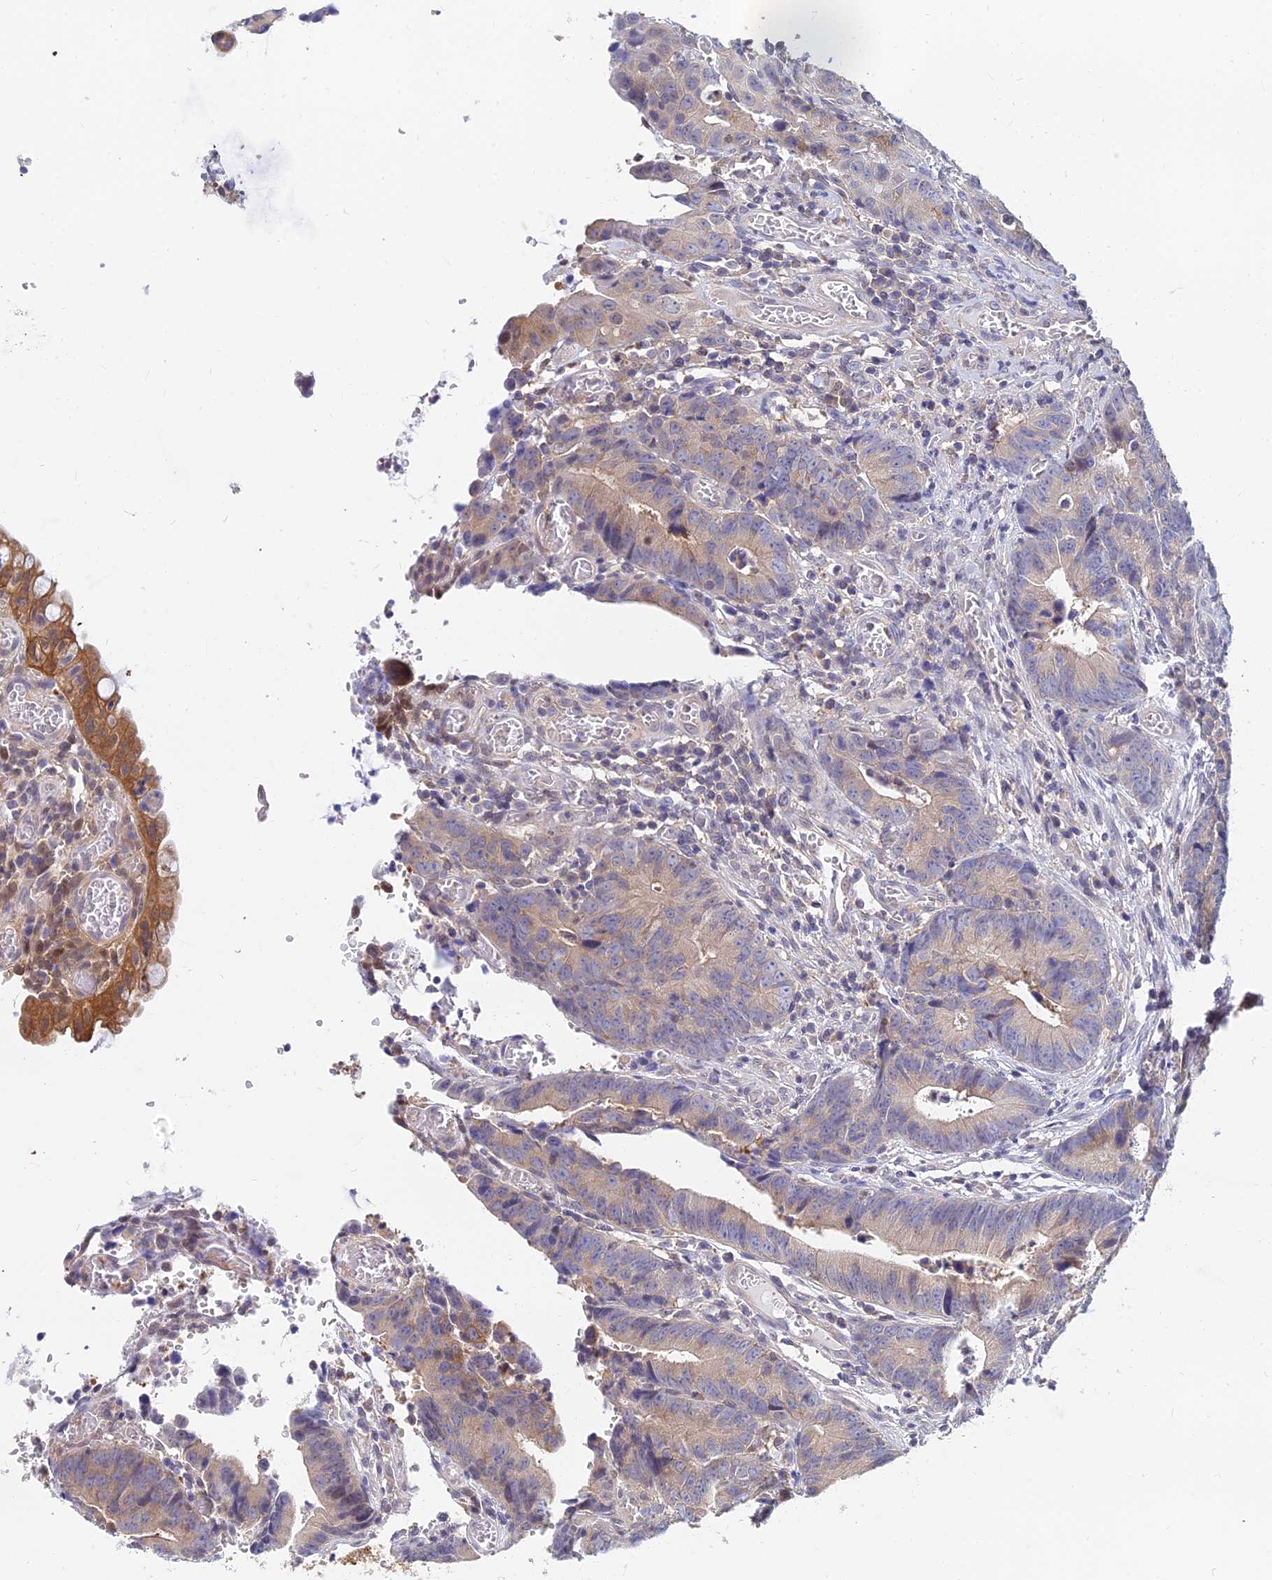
{"staining": {"intensity": "weak", "quantity": "25%-75%", "location": "cytoplasmic/membranous"}, "tissue": "colorectal cancer", "cell_type": "Tumor cells", "image_type": "cancer", "snomed": [{"axis": "morphology", "description": "Adenocarcinoma, NOS"}, {"axis": "topography", "description": "Colon"}], "caption": "Tumor cells display low levels of weak cytoplasmic/membranous expression in about 25%-75% of cells in human colorectal cancer (adenocarcinoma).", "gene": "B3GALT4", "patient": {"sex": "female", "age": 57}}